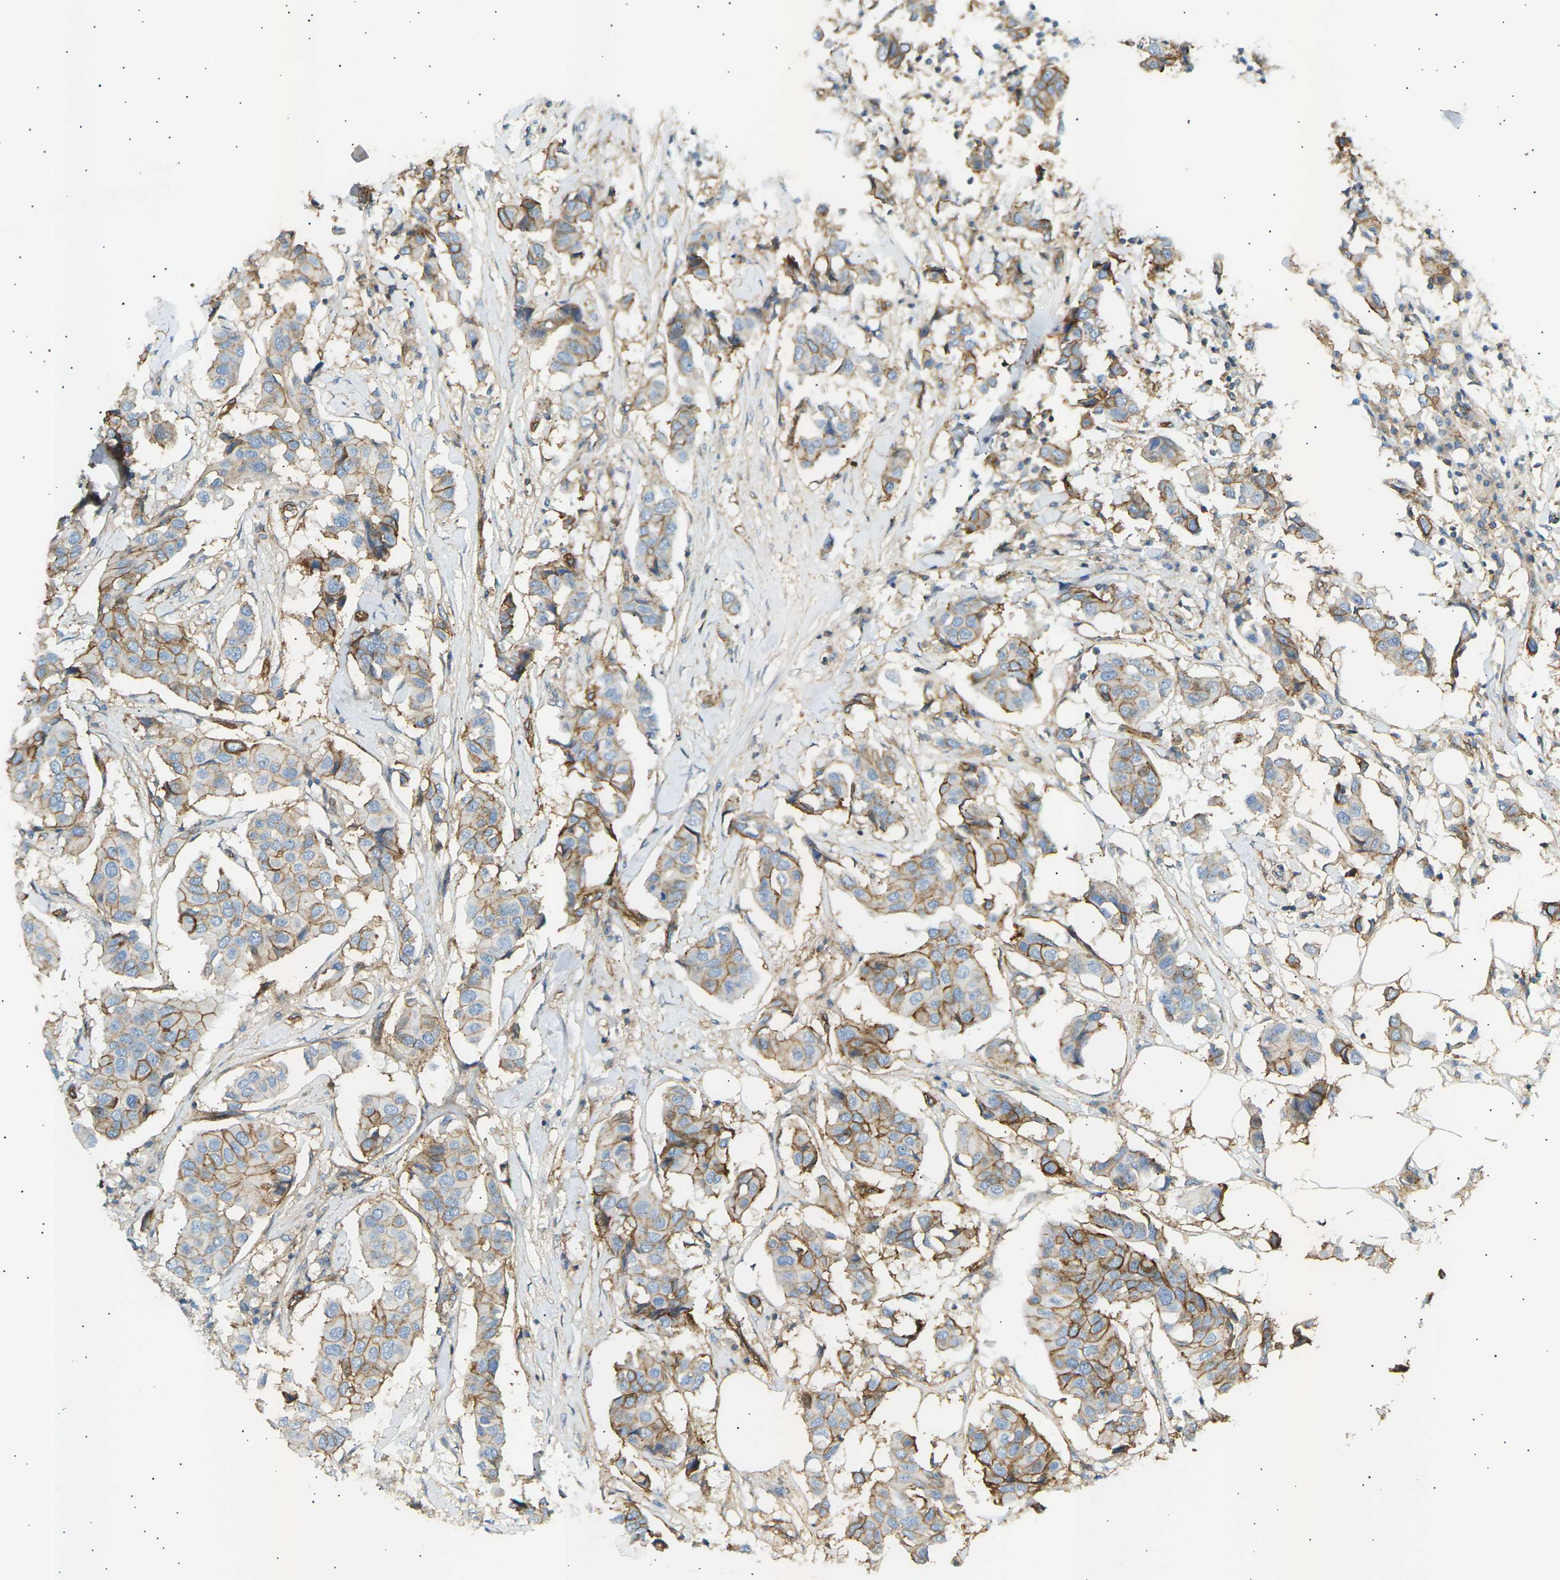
{"staining": {"intensity": "moderate", "quantity": "25%-75%", "location": "cytoplasmic/membranous"}, "tissue": "breast cancer", "cell_type": "Tumor cells", "image_type": "cancer", "snomed": [{"axis": "morphology", "description": "Duct carcinoma"}, {"axis": "topography", "description": "Breast"}], "caption": "Immunohistochemistry of breast cancer (intraductal carcinoma) displays medium levels of moderate cytoplasmic/membranous positivity in approximately 25%-75% of tumor cells.", "gene": "ATP2B4", "patient": {"sex": "female", "age": 80}}